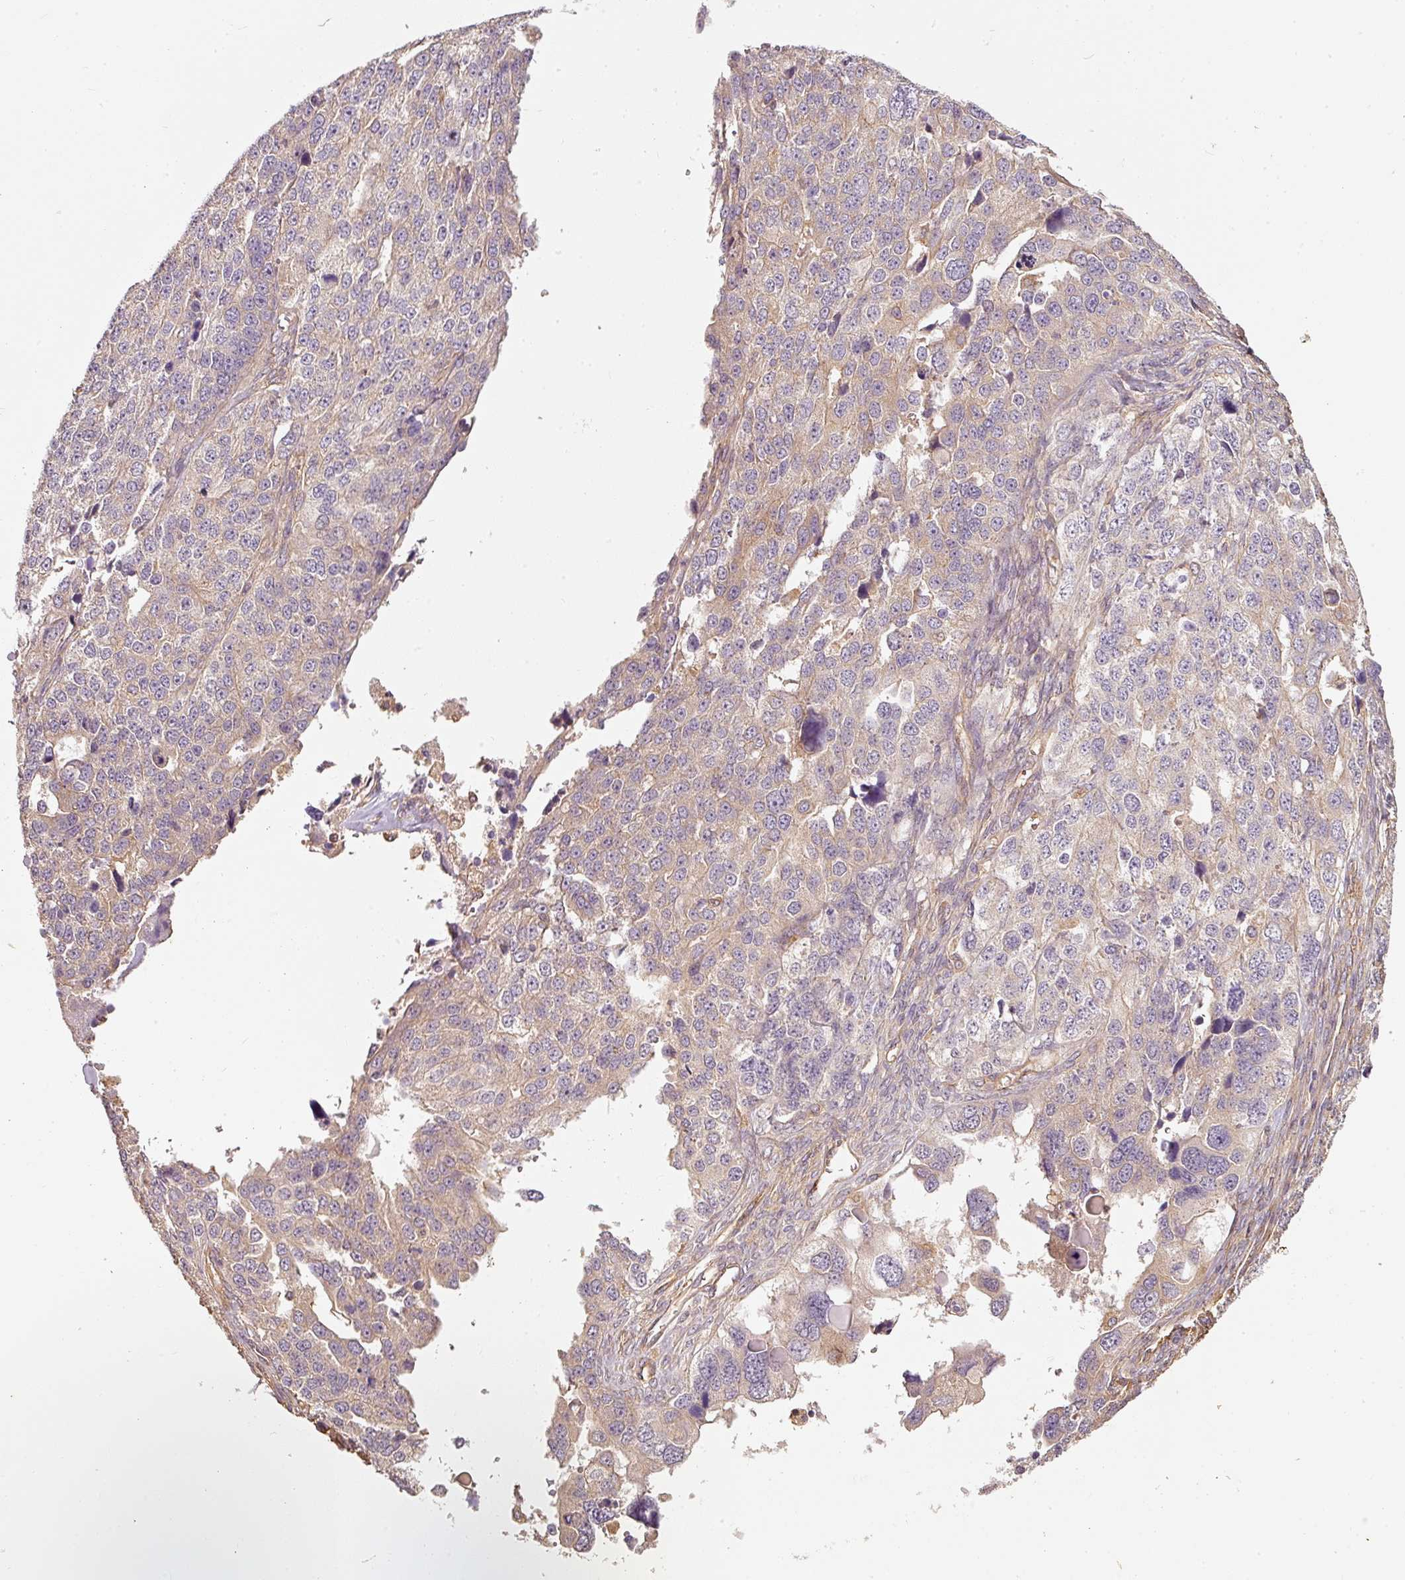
{"staining": {"intensity": "weak", "quantity": "<25%", "location": "cytoplasmic/membranous"}, "tissue": "ovarian cancer", "cell_type": "Tumor cells", "image_type": "cancer", "snomed": [{"axis": "morphology", "description": "Cystadenocarcinoma, serous, NOS"}, {"axis": "topography", "description": "Ovary"}], "caption": "The photomicrograph displays no staining of tumor cells in ovarian serous cystadenocarcinoma.", "gene": "CEP95", "patient": {"sex": "female", "age": 76}}